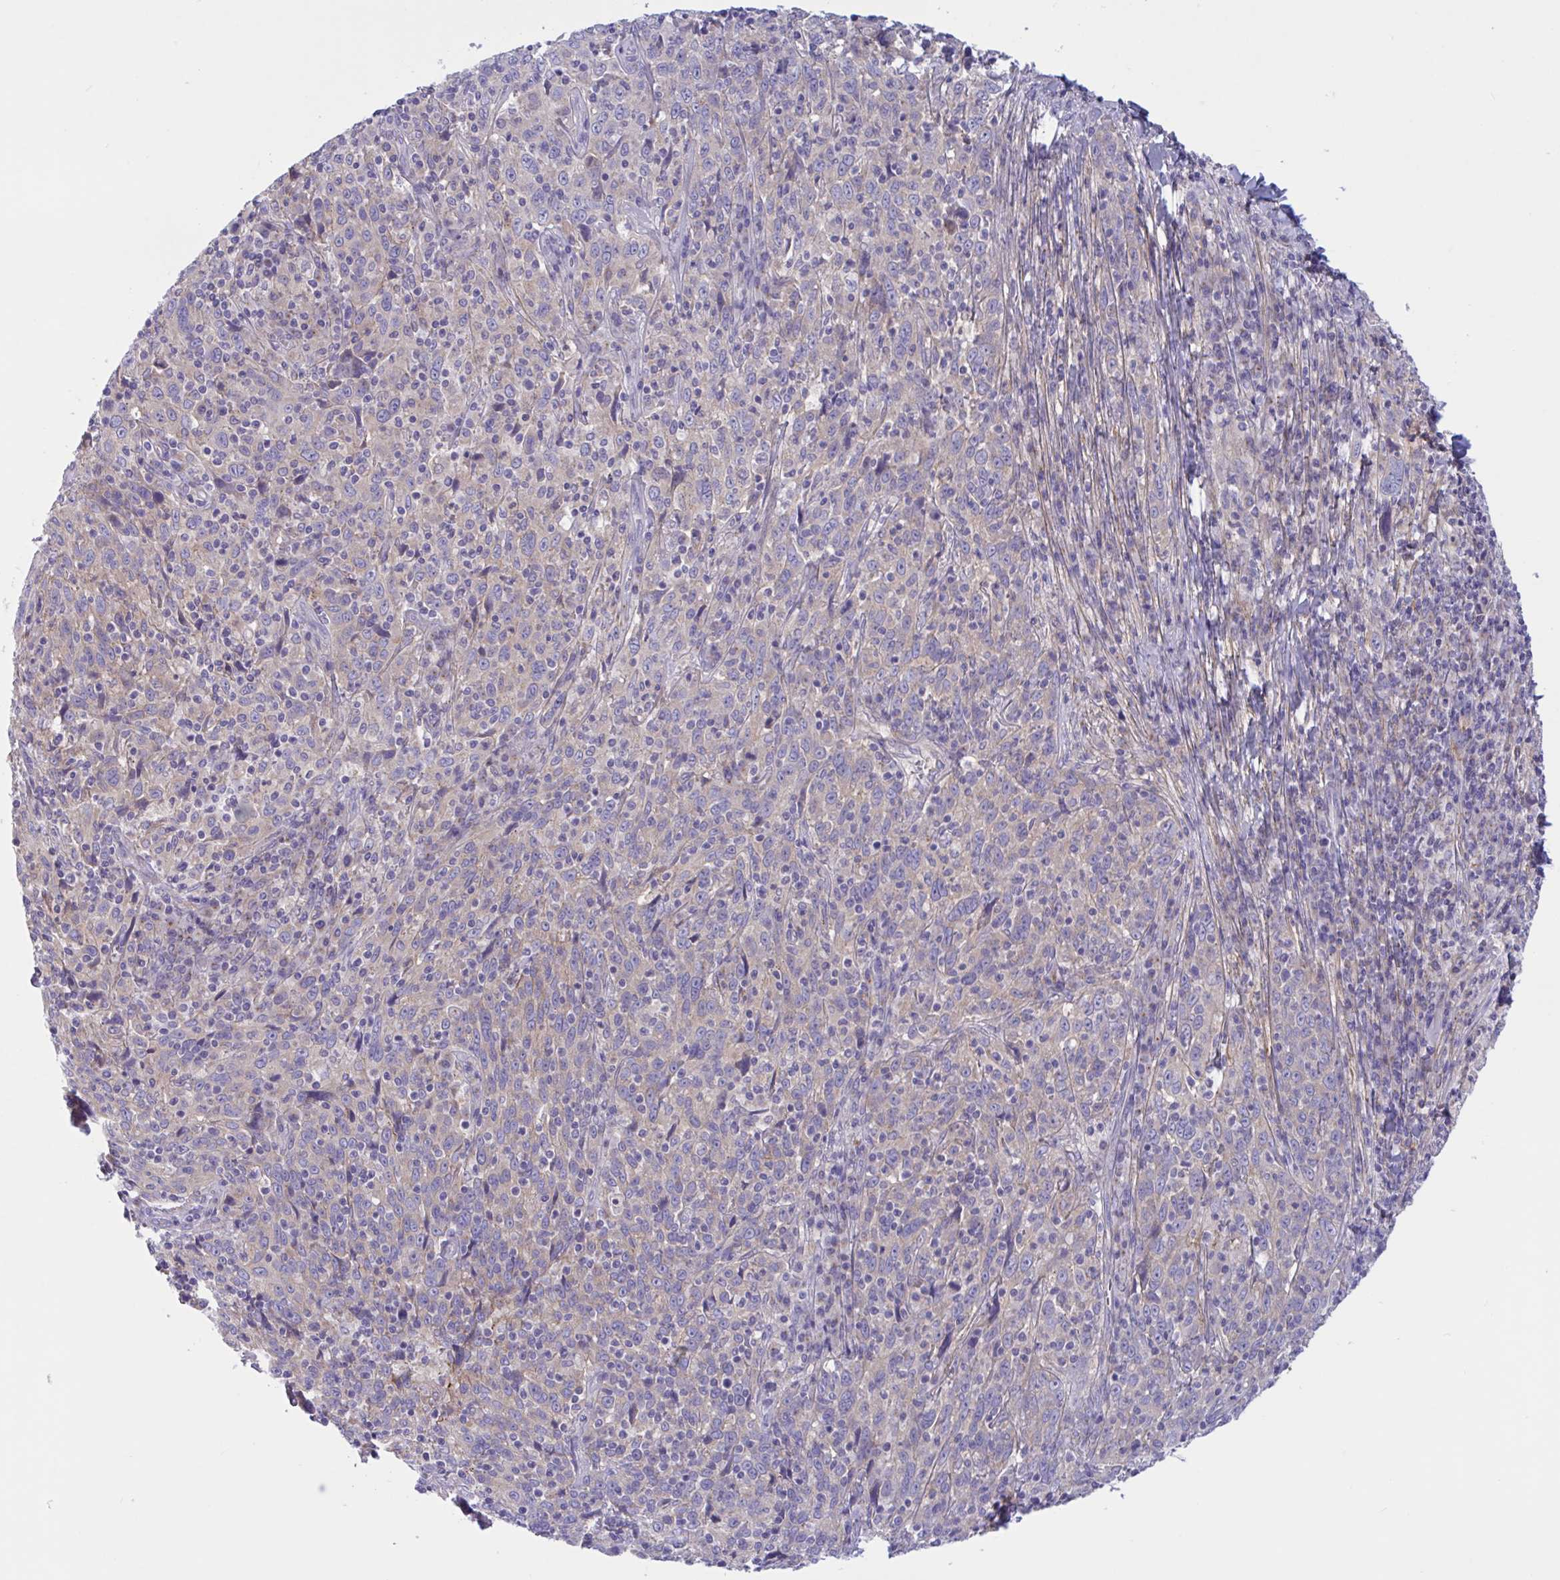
{"staining": {"intensity": "negative", "quantity": "none", "location": "none"}, "tissue": "cervical cancer", "cell_type": "Tumor cells", "image_type": "cancer", "snomed": [{"axis": "morphology", "description": "Squamous cell carcinoma, NOS"}, {"axis": "topography", "description": "Cervix"}], "caption": "DAB (3,3'-diaminobenzidine) immunohistochemical staining of human cervical cancer (squamous cell carcinoma) reveals no significant positivity in tumor cells. Brightfield microscopy of immunohistochemistry stained with DAB (brown) and hematoxylin (blue), captured at high magnification.", "gene": "OXLD1", "patient": {"sex": "female", "age": 46}}